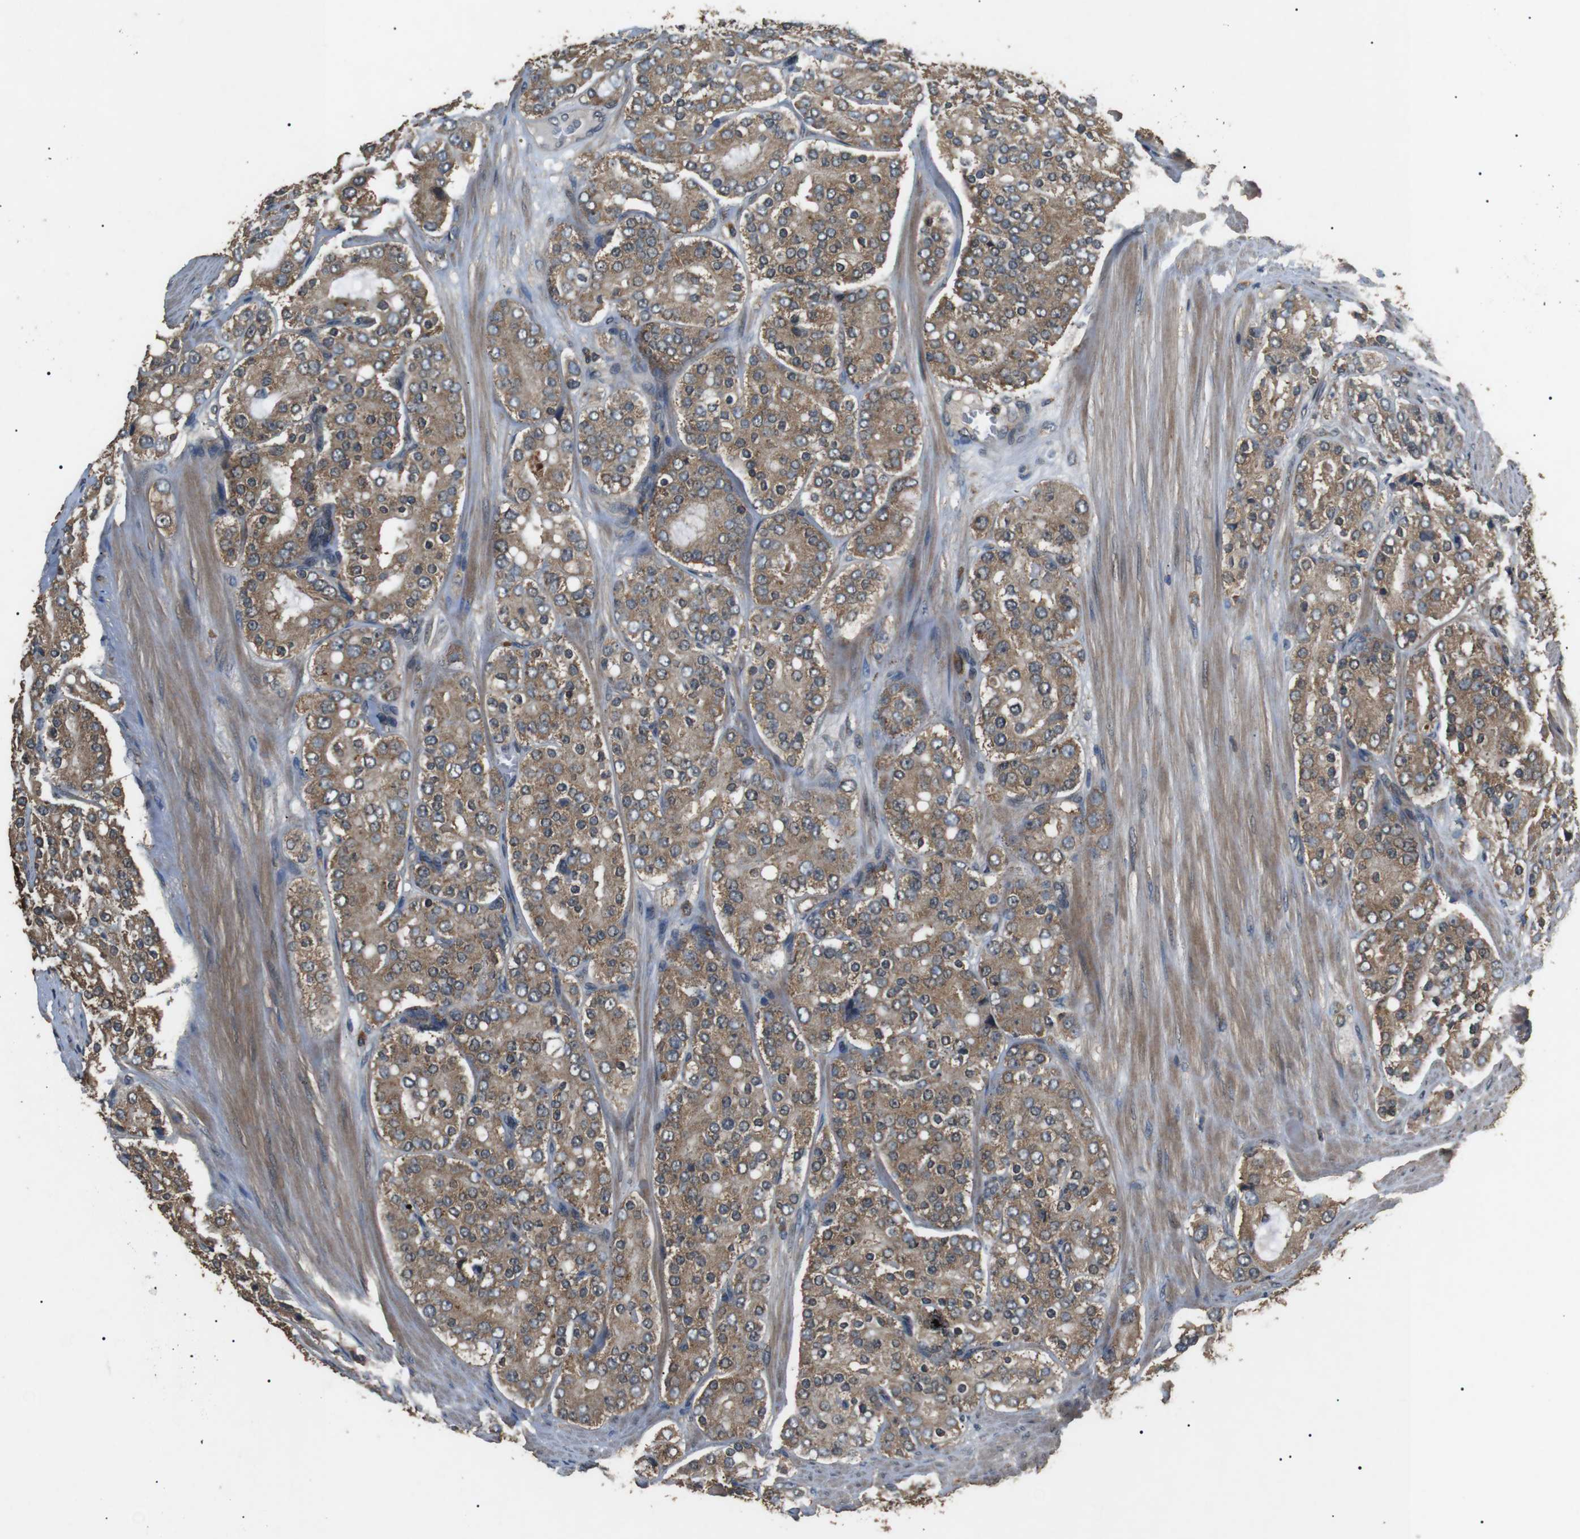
{"staining": {"intensity": "moderate", "quantity": ">75%", "location": "cytoplasmic/membranous"}, "tissue": "prostate cancer", "cell_type": "Tumor cells", "image_type": "cancer", "snomed": [{"axis": "morphology", "description": "Adenocarcinoma, High grade"}, {"axis": "topography", "description": "Prostate"}], "caption": "Adenocarcinoma (high-grade) (prostate) stained with IHC reveals moderate cytoplasmic/membranous positivity in approximately >75% of tumor cells.", "gene": "TBC1D15", "patient": {"sex": "male", "age": 65}}